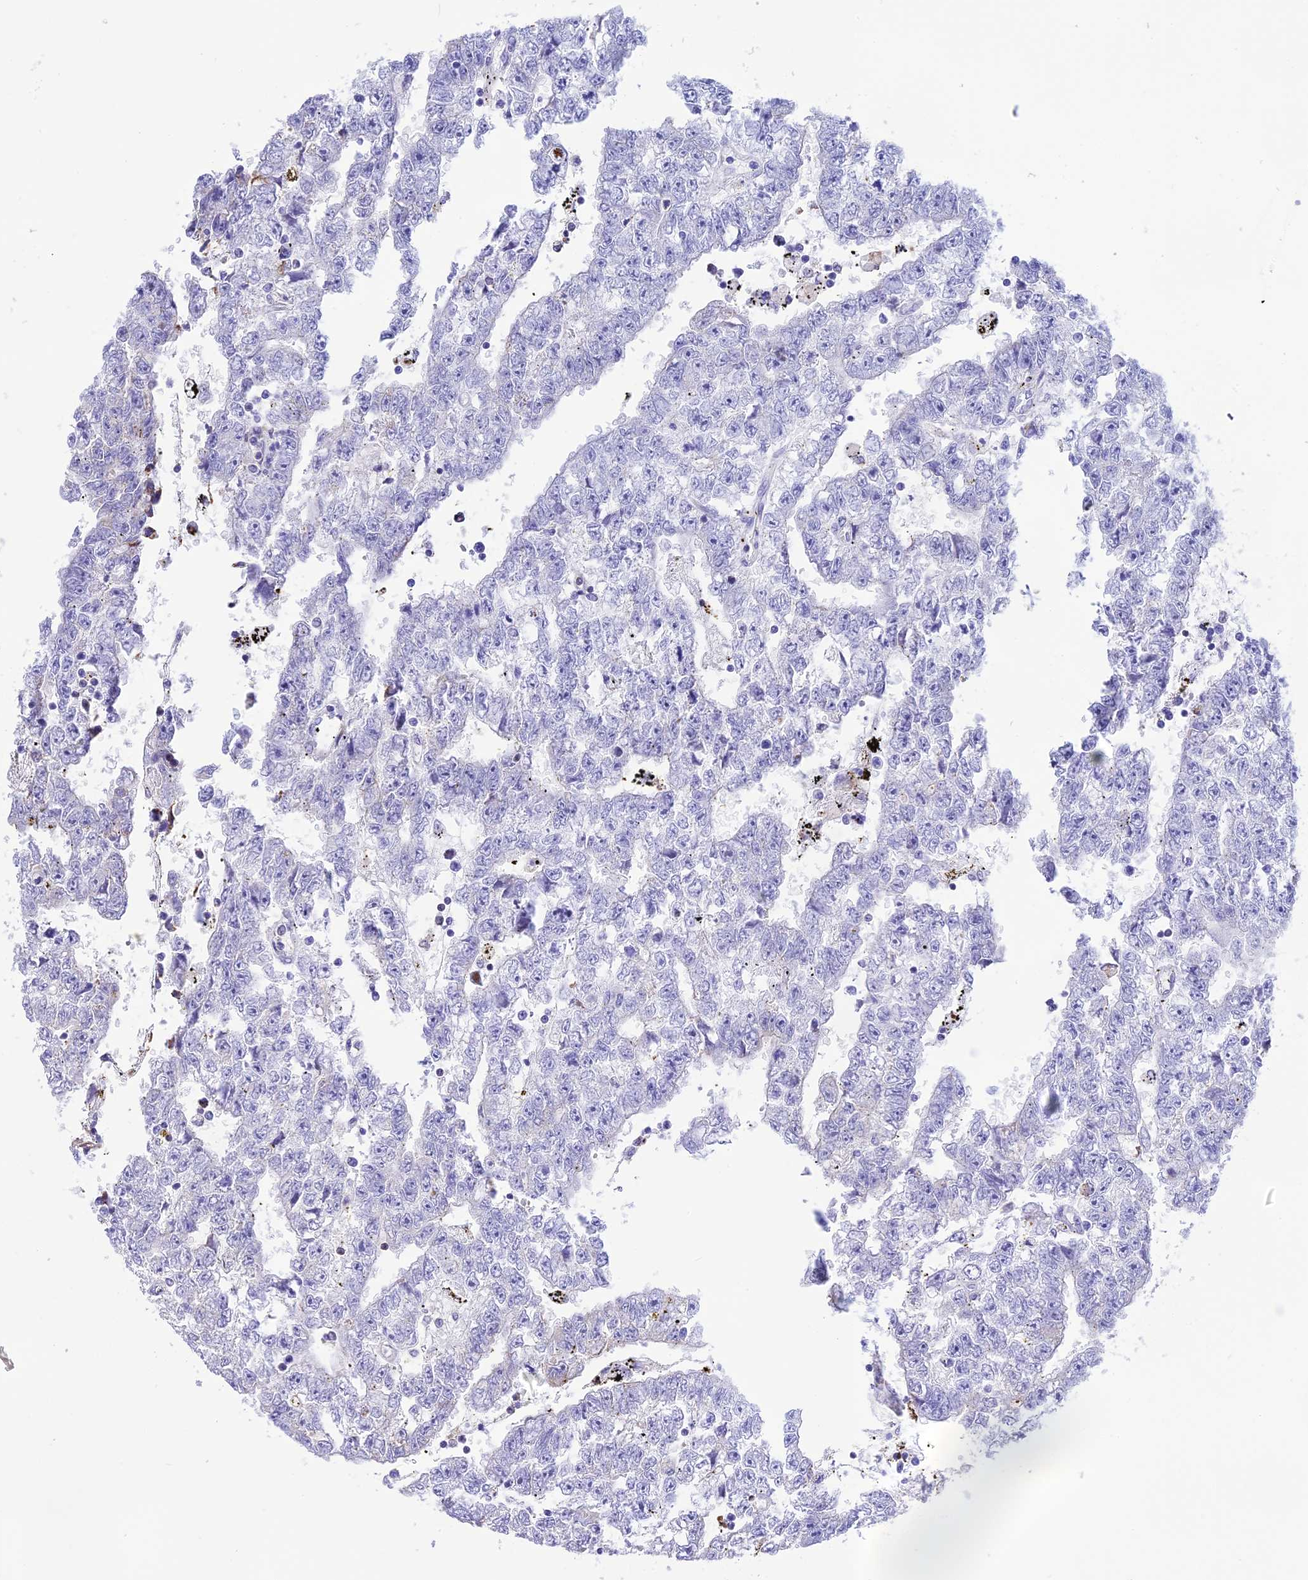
{"staining": {"intensity": "negative", "quantity": "none", "location": "none"}, "tissue": "testis cancer", "cell_type": "Tumor cells", "image_type": "cancer", "snomed": [{"axis": "morphology", "description": "Carcinoma, Embryonal, NOS"}, {"axis": "topography", "description": "Testis"}], "caption": "DAB (3,3'-diaminobenzidine) immunohistochemical staining of human testis cancer (embryonal carcinoma) displays no significant positivity in tumor cells.", "gene": "DOC2B", "patient": {"sex": "male", "age": 25}}